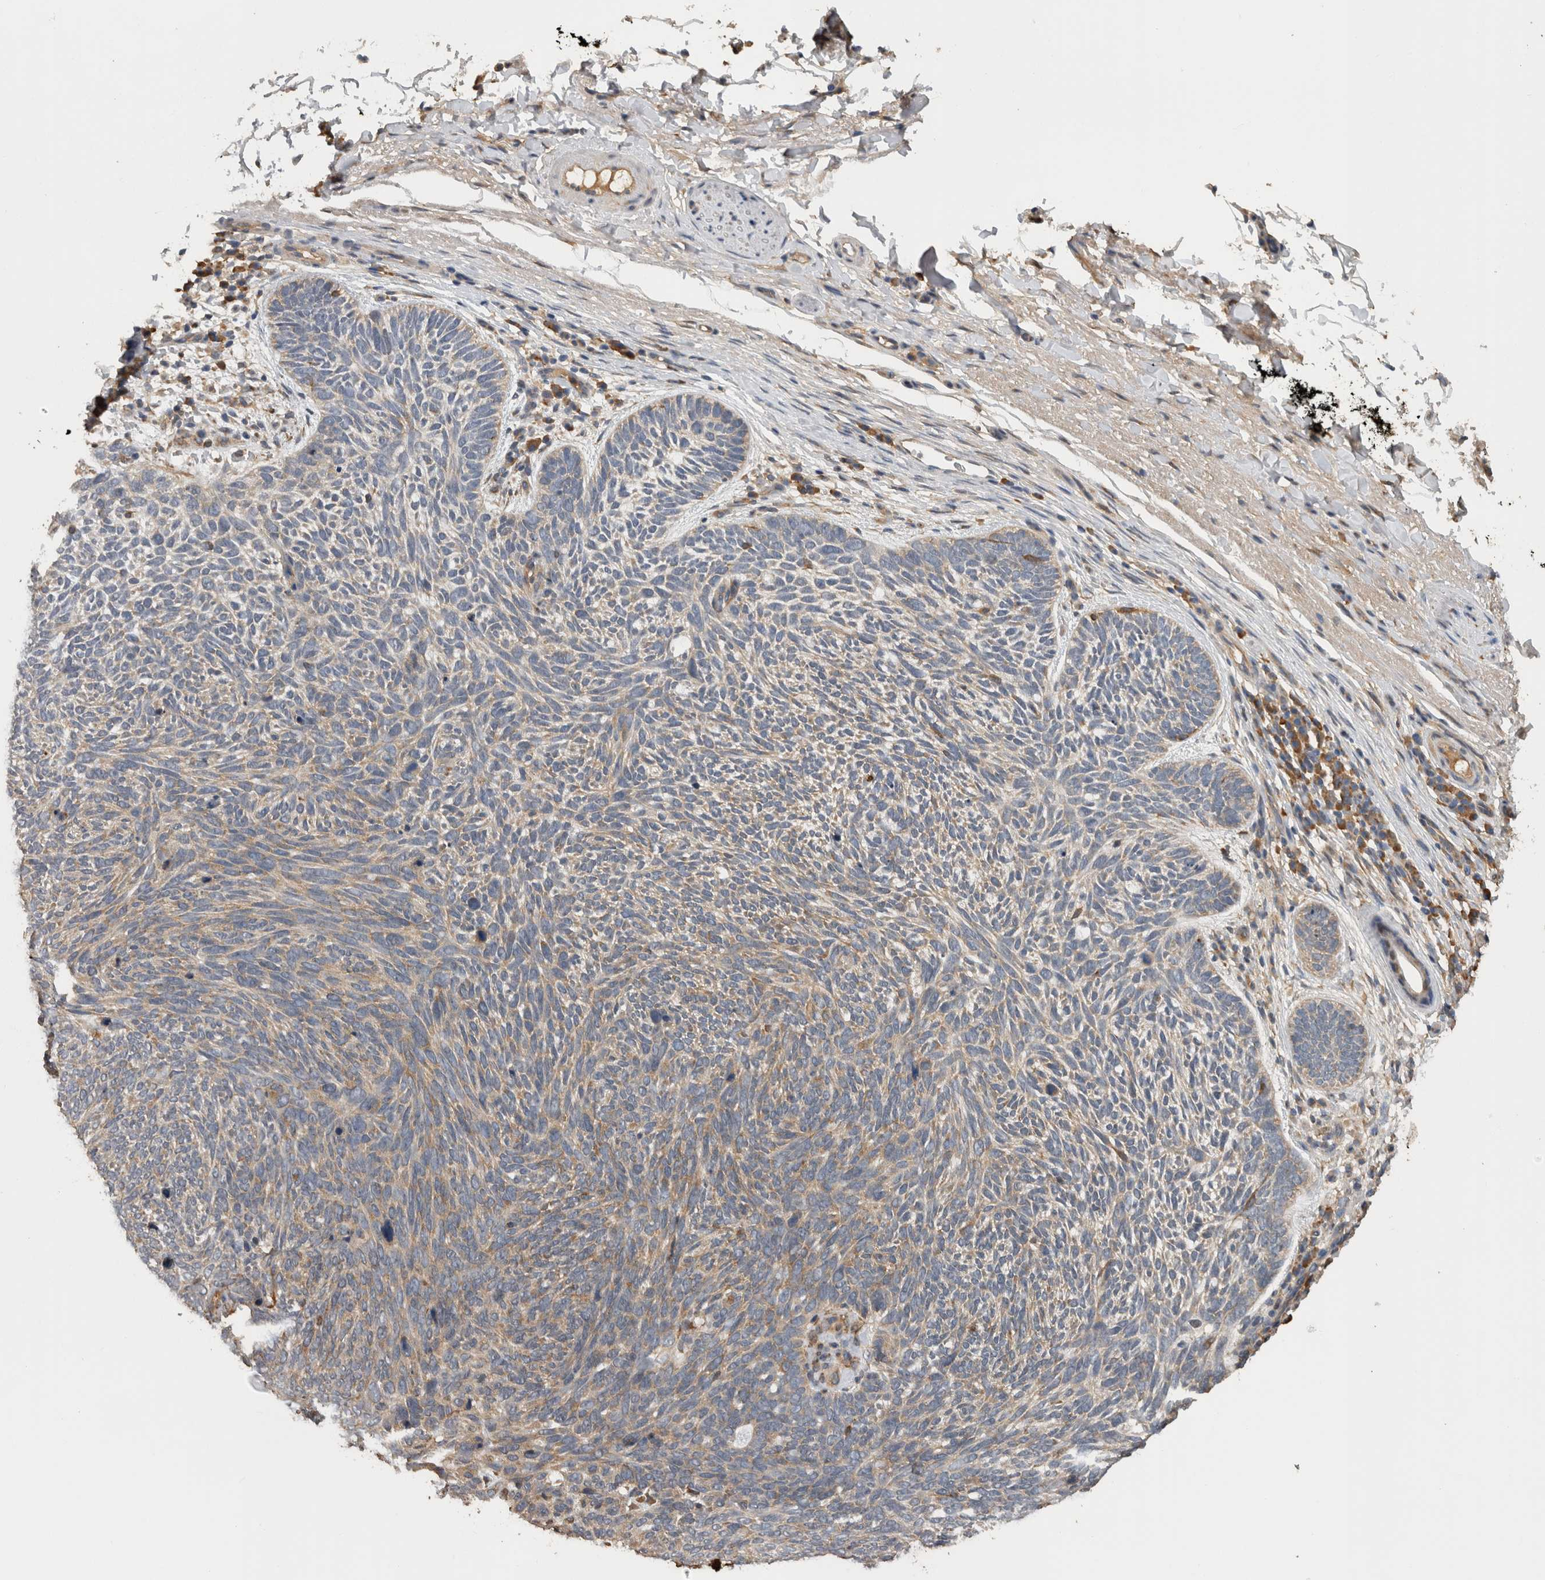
{"staining": {"intensity": "weak", "quantity": "25%-75%", "location": "cytoplasmic/membranous"}, "tissue": "skin cancer", "cell_type": "Tumor cells", "image_type": "cancer", "snomed": [{"axis": "morphology", "description": "Basal cell carcinoma"}, {"axis": "topography", "description": "Skin"}], "caption": "About 25%-75% of tumor cells in skin cancer exhibit weak cytoplasmic/membranous protein expression as visualized by brown immunohistochemical staining.", "gene": "TMED7", "patient": {"sex": "female", "age": 85}}